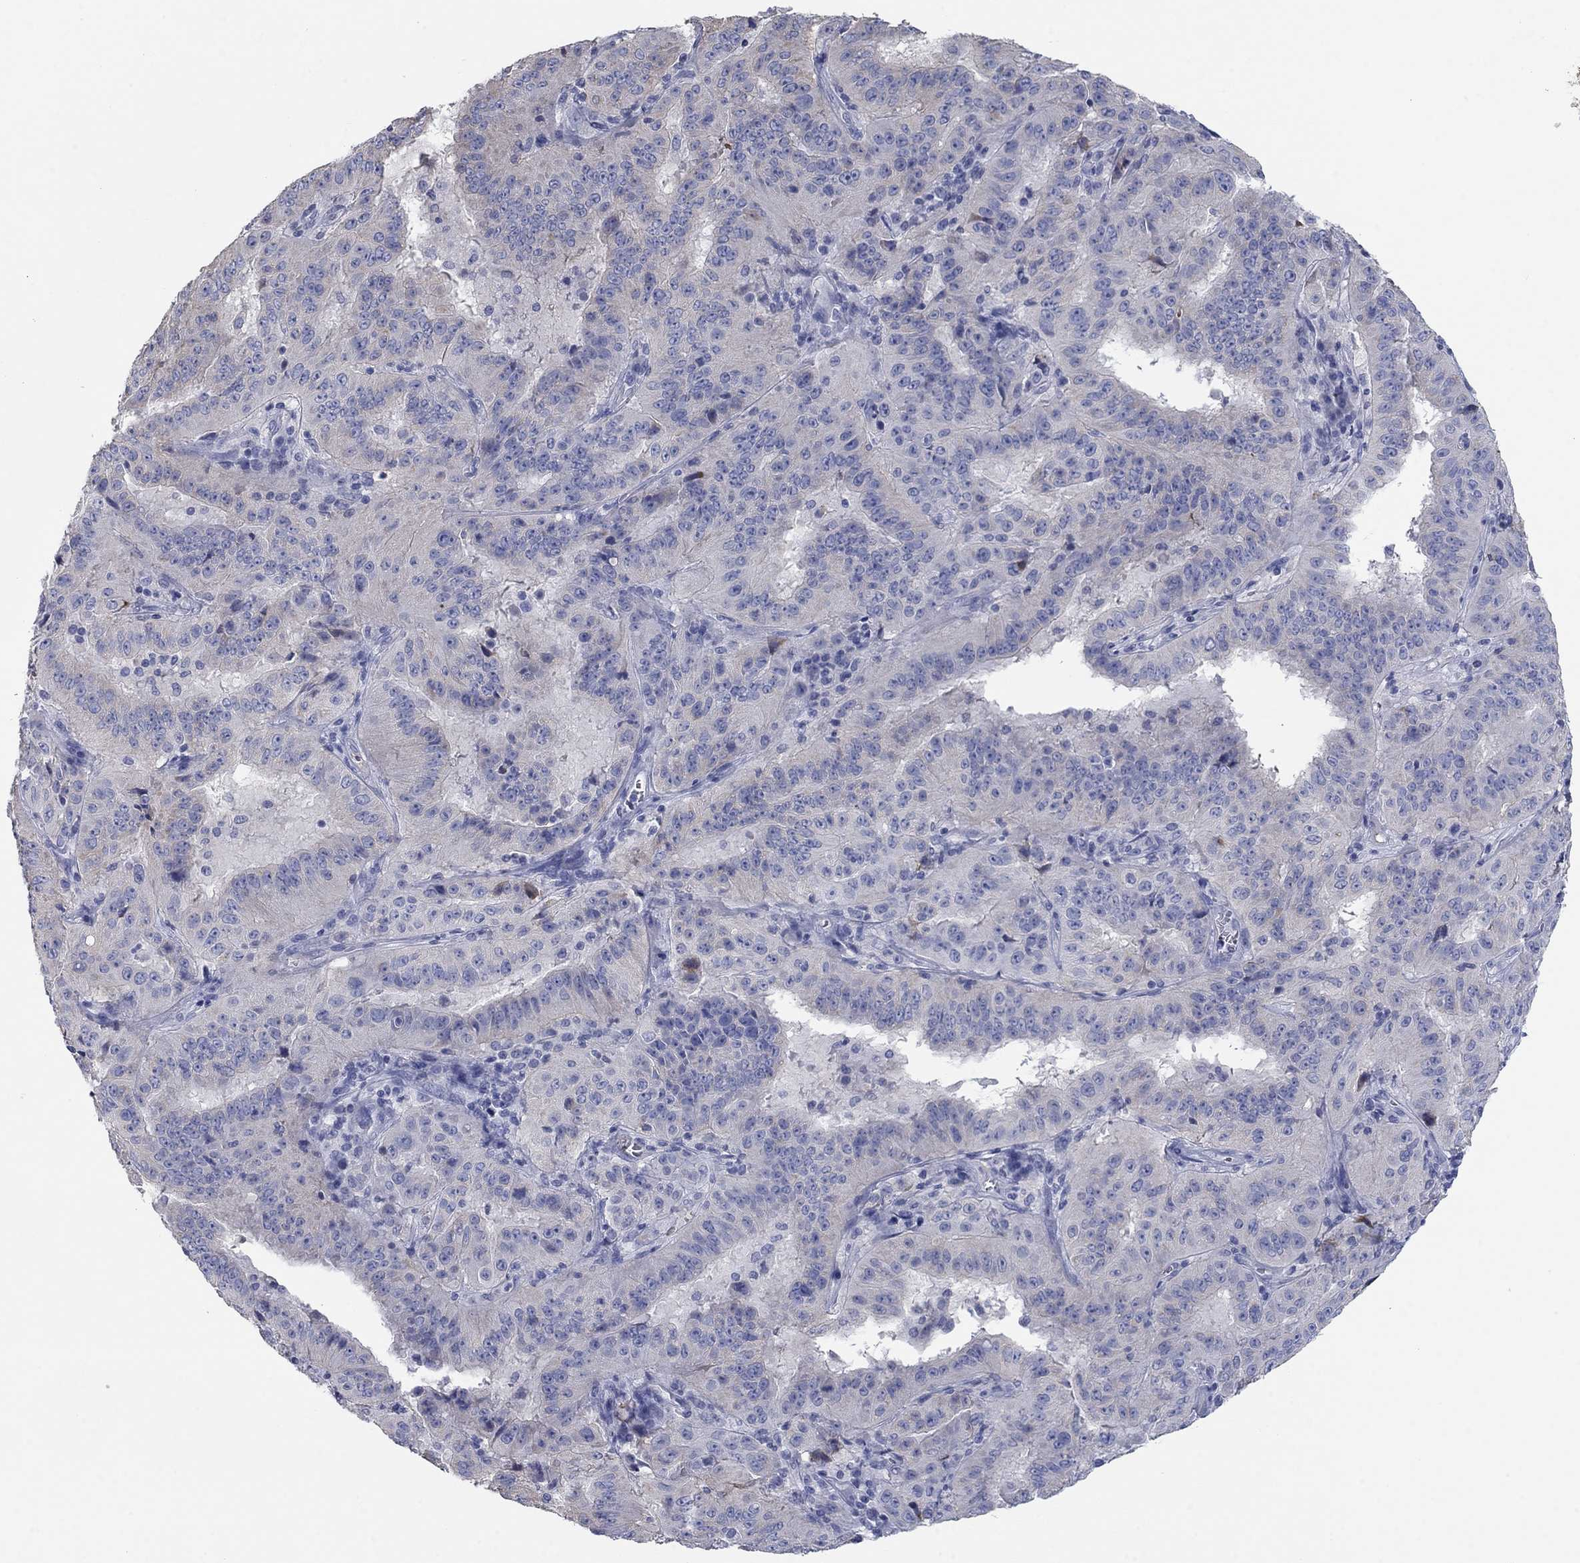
{"staining": {"intensity": "negative", "quantity": "none", "location": "none"}, "tissue": "pancreatic cancer", "cell_type": "Tumor cells", "image_type": "cancer", "snomed": [{"axis": "morphology", "description": "Adenocarcinoma, NOS"}, {"axis": "topography", "description": "Pancreas"}], "caption": "High magnification brightfield microscopy of pancreatic cancer (adenocarcinoma) stained with DAB (brown) and counterstained with hematoxylin (blue): tumor cells show no significant positivity.", "gene": "APOC3", "patient": {"sex": "male", "age": 63}}